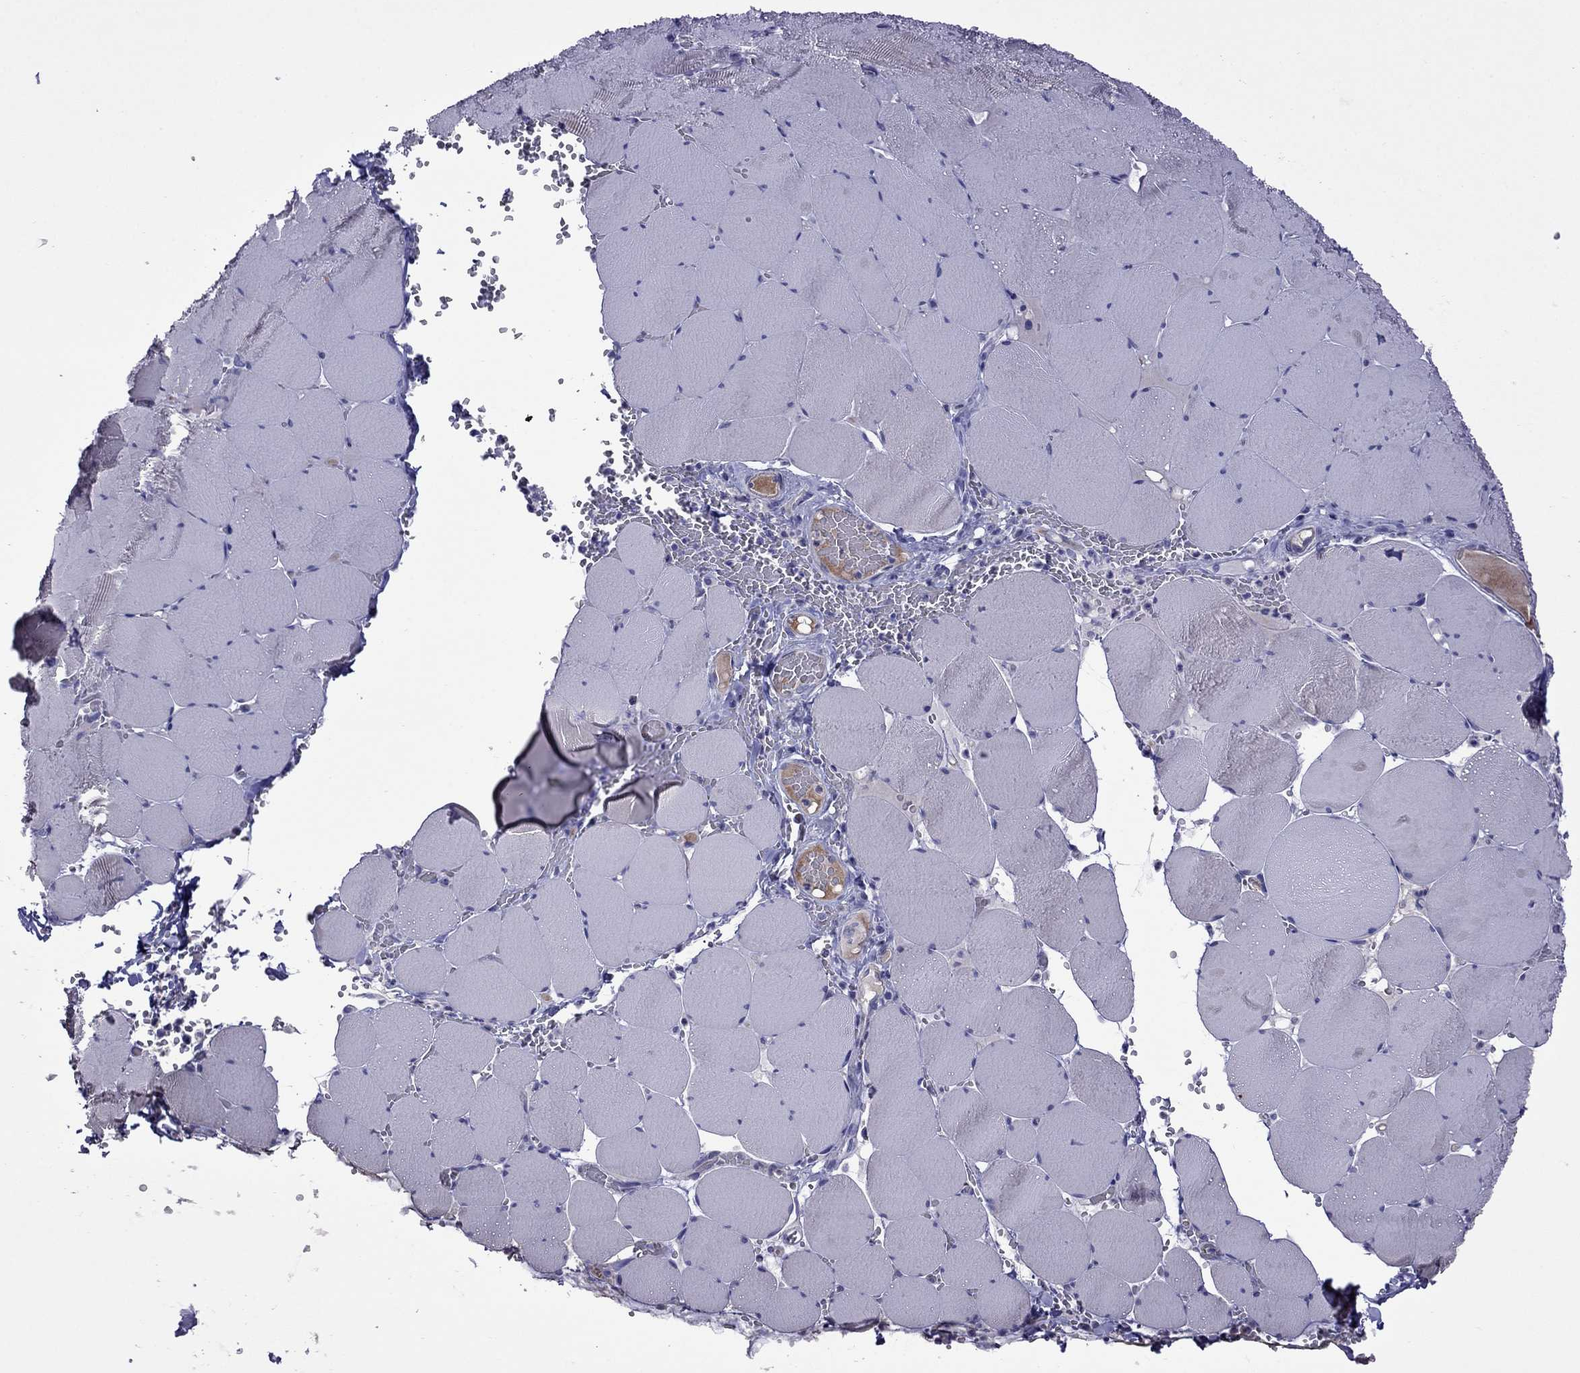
{"staining": {"intensity": "negative", "quantity": "none", "location": "none"}, "tissue": "skeletal muscle", "cell_type": "Myocytes", "image_type": "normal", "snomed": [{"axis": "morphology", "description": "Normal tissue, NOS"}, {"axis": "morphology", "description": "Malignant melanoma, Metastatic site"}, {"axis": "topography", "description": "Skeletal muscle"}], "caption": "Immunohistochemical staining of normal human skeletal muscle reveals no significant expression in myocytes.", "gene": "STAR", "patient": {"sex": "male", "age": 50}}